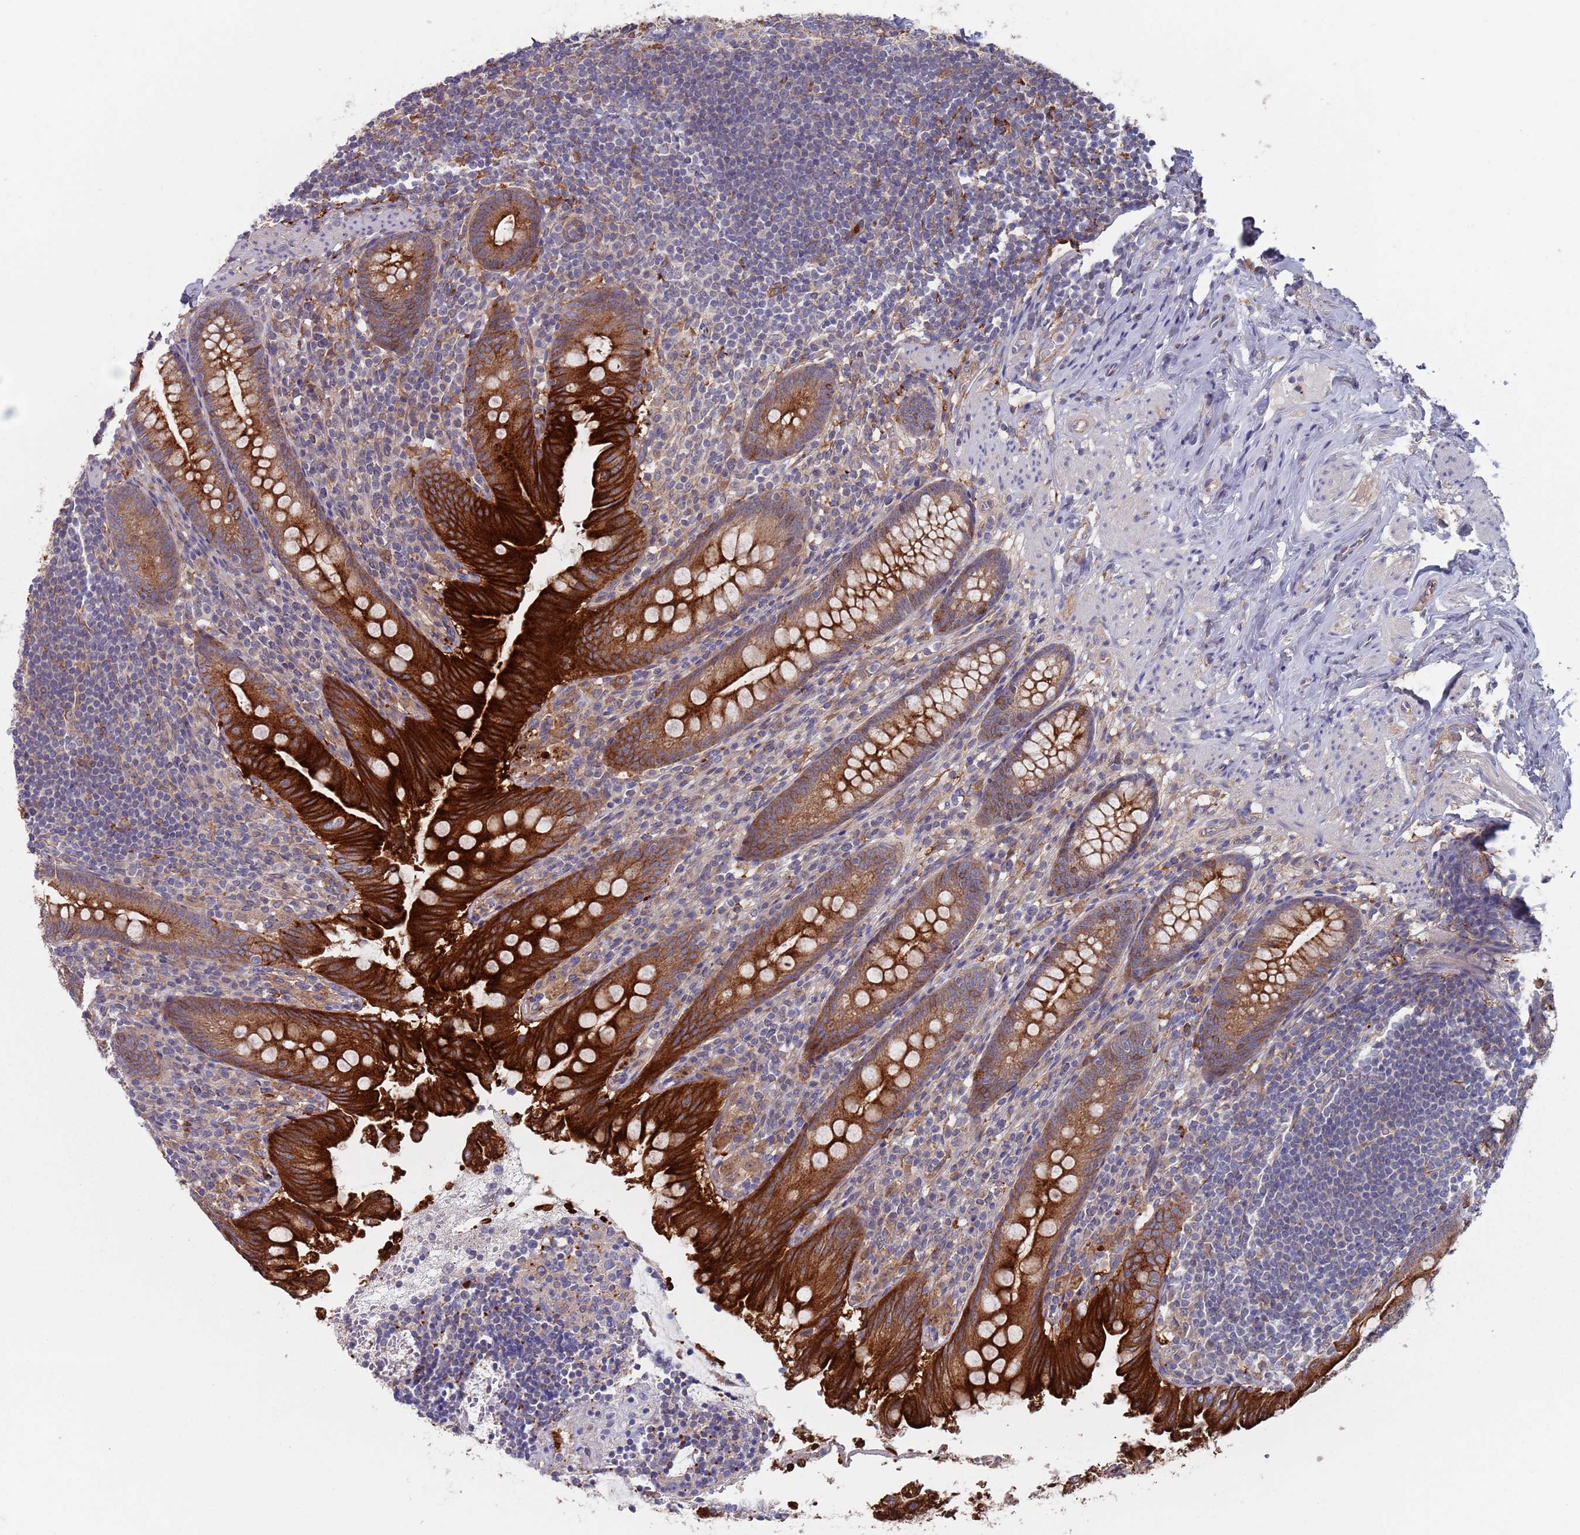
{"staining": {"intensity": "strong", "quantity": ">75%", "location": "cytoplasmic/membranous"}, "tissue": "appendix", "cell_type": "Glandular cells", "image_type": "normal", "snomed": [{"axis": "morphology", "description": "Normal tissue, NOS"}, {"axis": "topography", "description": "Appendix"}], "caption": "Immunohistochemistry (IHC) staining of normal appendix, which exhibits high levels of strong cytoplasmic/membranous staining in approximately >75% of glandular cells indicating strong cytoplasmic/membranous protein positivity. The staining was performed using DAB (brown) for protein detection and nuclei were counterstained in hematoxylin (blue).", "gene": "APPL2", "patient": {"sex": "male", "age": 55}}